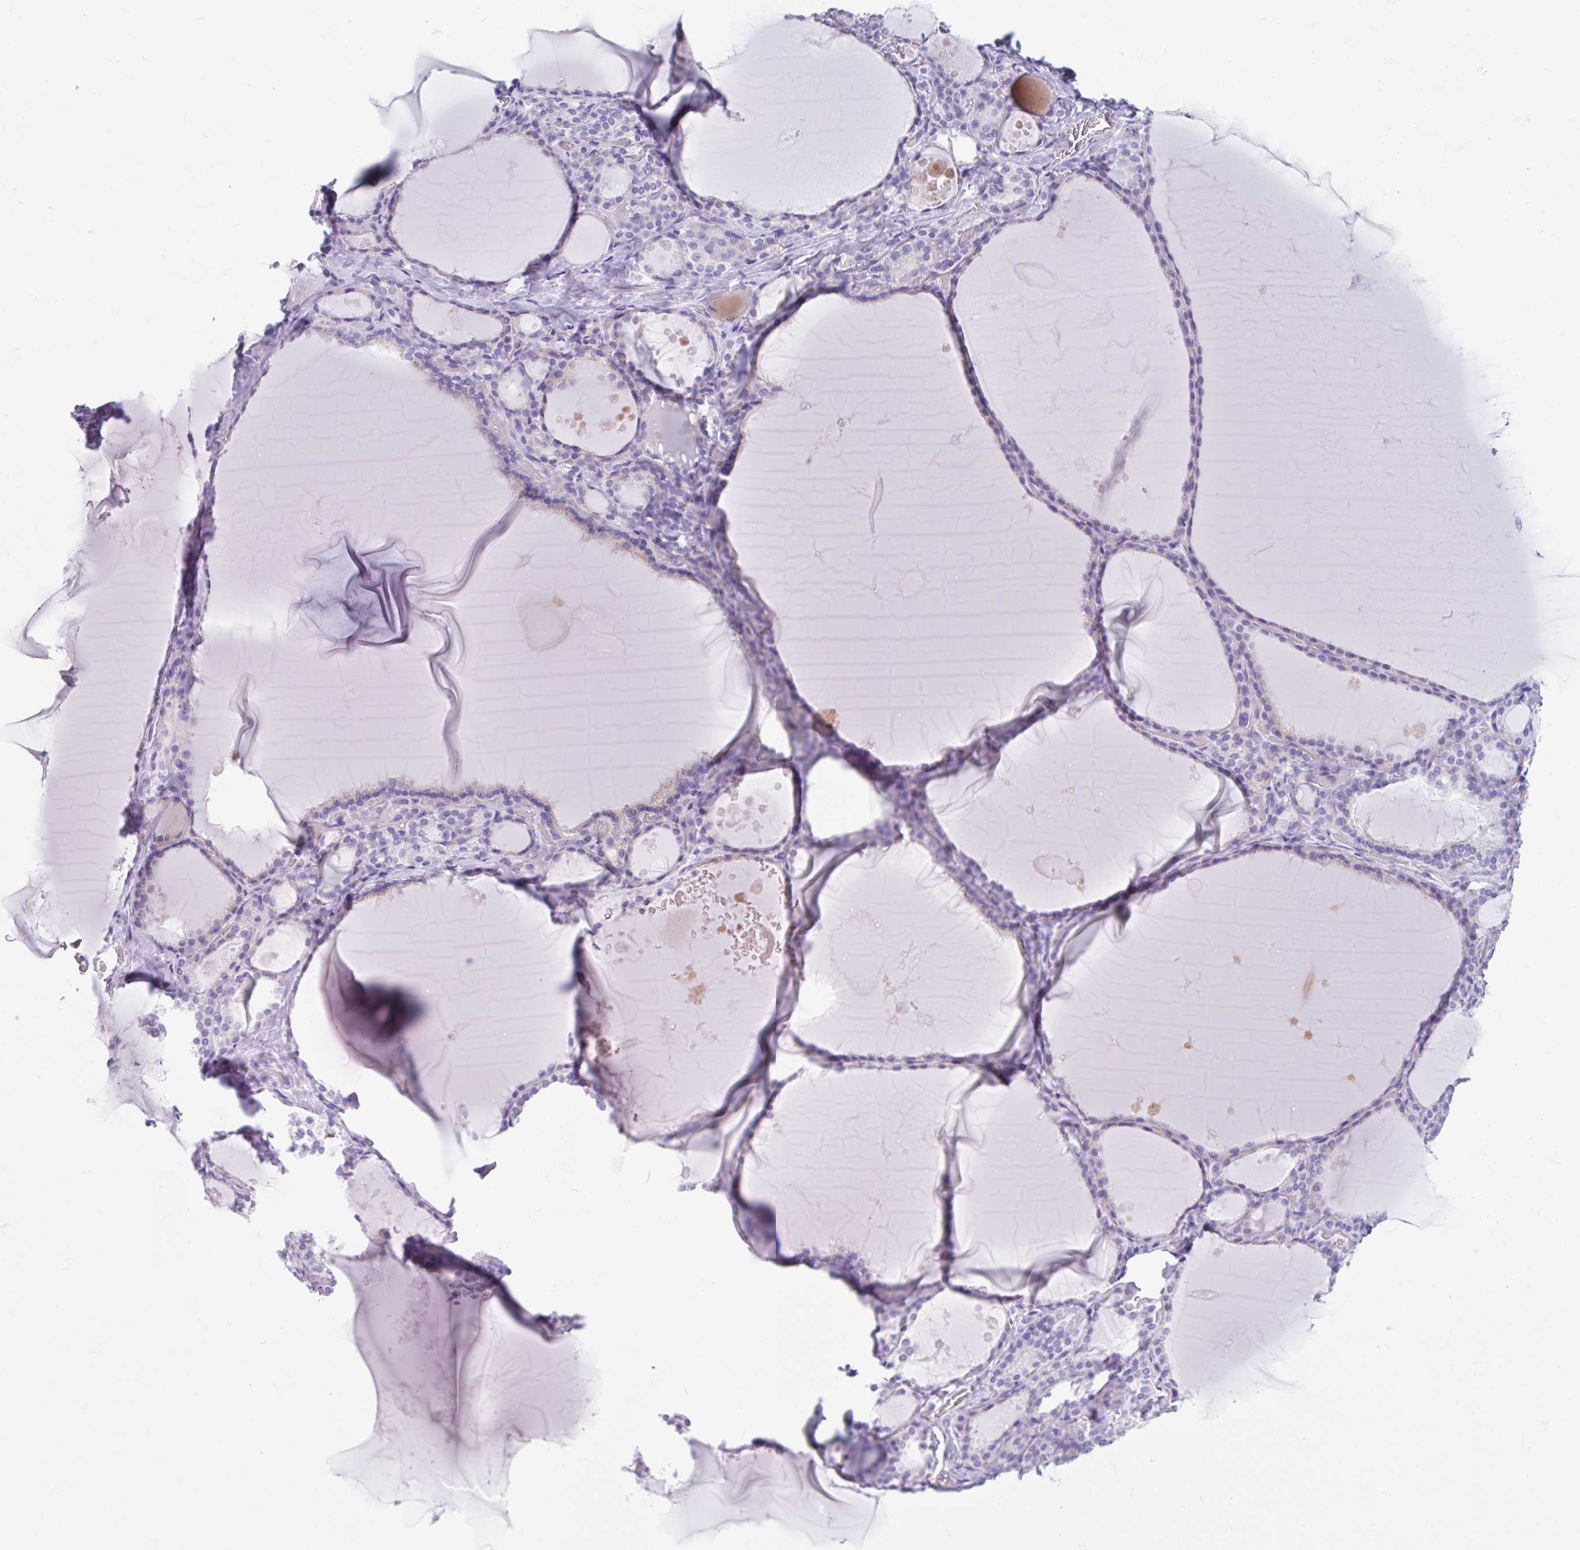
{"staining": {"intensity": "negative", "quantity": "none", "location": "none"}, "tissue": "thyroid gland", "cell_type": "Glandular cells", "image_type": "normal", "snomed": [{"axis": "morphology", "description": "Normal tissue, NOS"}, {"axis": "topography", "description": "Thyroid gland"}], "caption": "An immunohistochemistry image of normal thyroid gland is shown. There is no staining in glandular cells of thyroid gland. The staining was performed using DAB to visualize the protein expression in brown, while the nuclei were stained in blue with hematoxylin (Magnification: 20x).", "gene": "CPTP", "patient": {"sex": "male", "age": 56}}